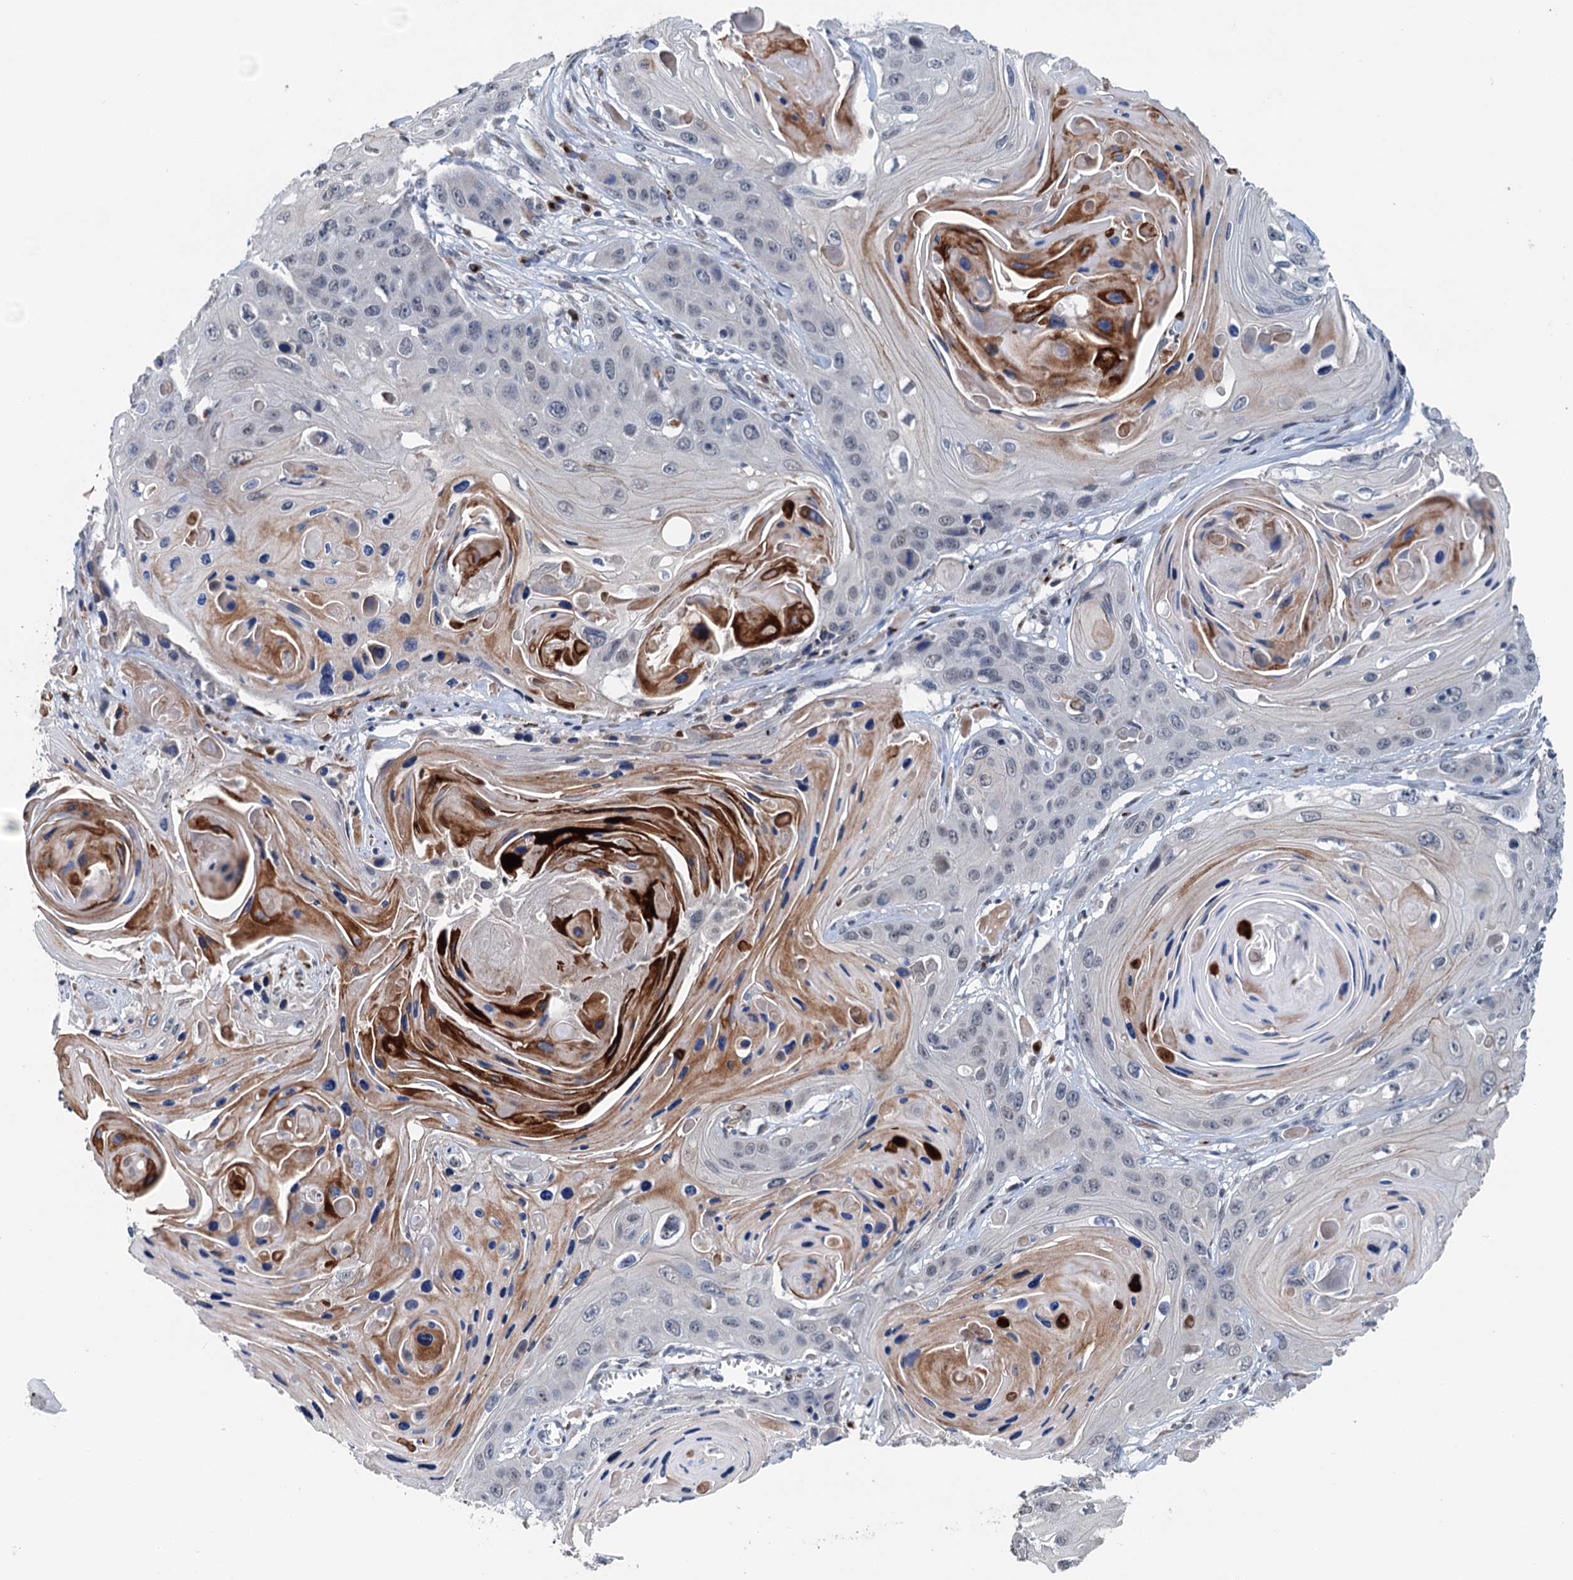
{"staining": {"intensity": "moderate", "quantity": "<25%", "location": "cytoplasmic/membranous"}, "tissue": "skin cancer", "cell_type": "Tumor cells", "image_type": "cancer", "snomed": [{"axis": "morphology", "description": "Squamous cell carcinoma, NOS"}, {"axis": "topography", "description": "Skin"}], "caption": "Brown immunohistochemical staining in skin cancer demonstrates moderate cytoplasmic/membranous staining in approximately <25% of tumor cells.", "gene": "SHLD1", "patient": {"sex": "male", "age": 55}}